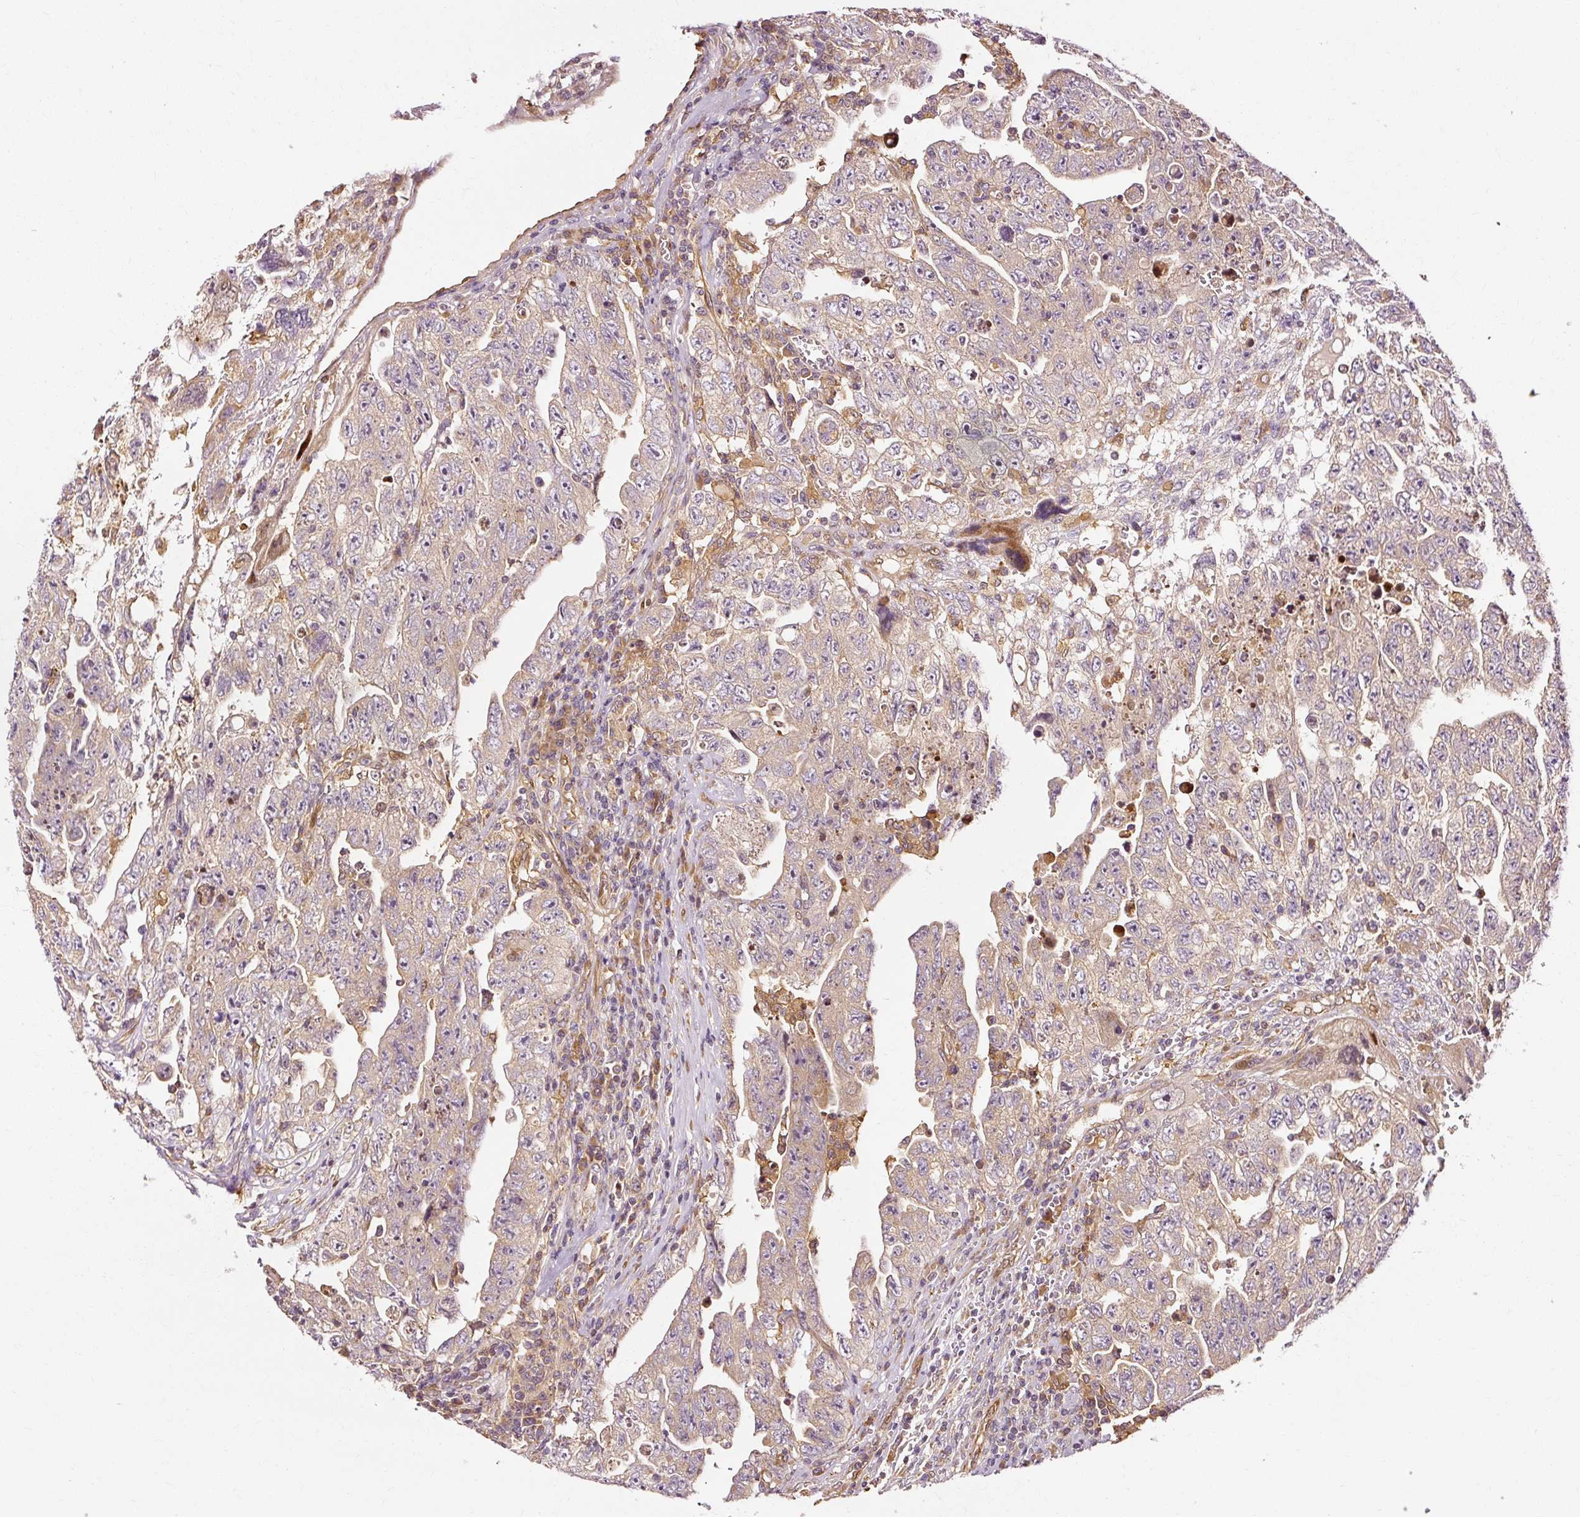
{"staining": {"intensity": "weak", "quantity": ">75%", "location": "cytoplasmic/membranous"}, "tissue": "testis cancer", "cell_type": "Tumor cells", "image_type": "cancer", "snomed": [{"axis": "morphology", "description": "Carcinoma, Embryonal, NOS"}, {"axis": "topography", "description": "Testis"}], "caption": "An image of human embryonal carcinoma (testis) stained for a protein displays weak cytoplasmic/membranous brown staining in tumor cells.", "gene": "NAPA", "patient": {"sex": "male", "age": 28}}